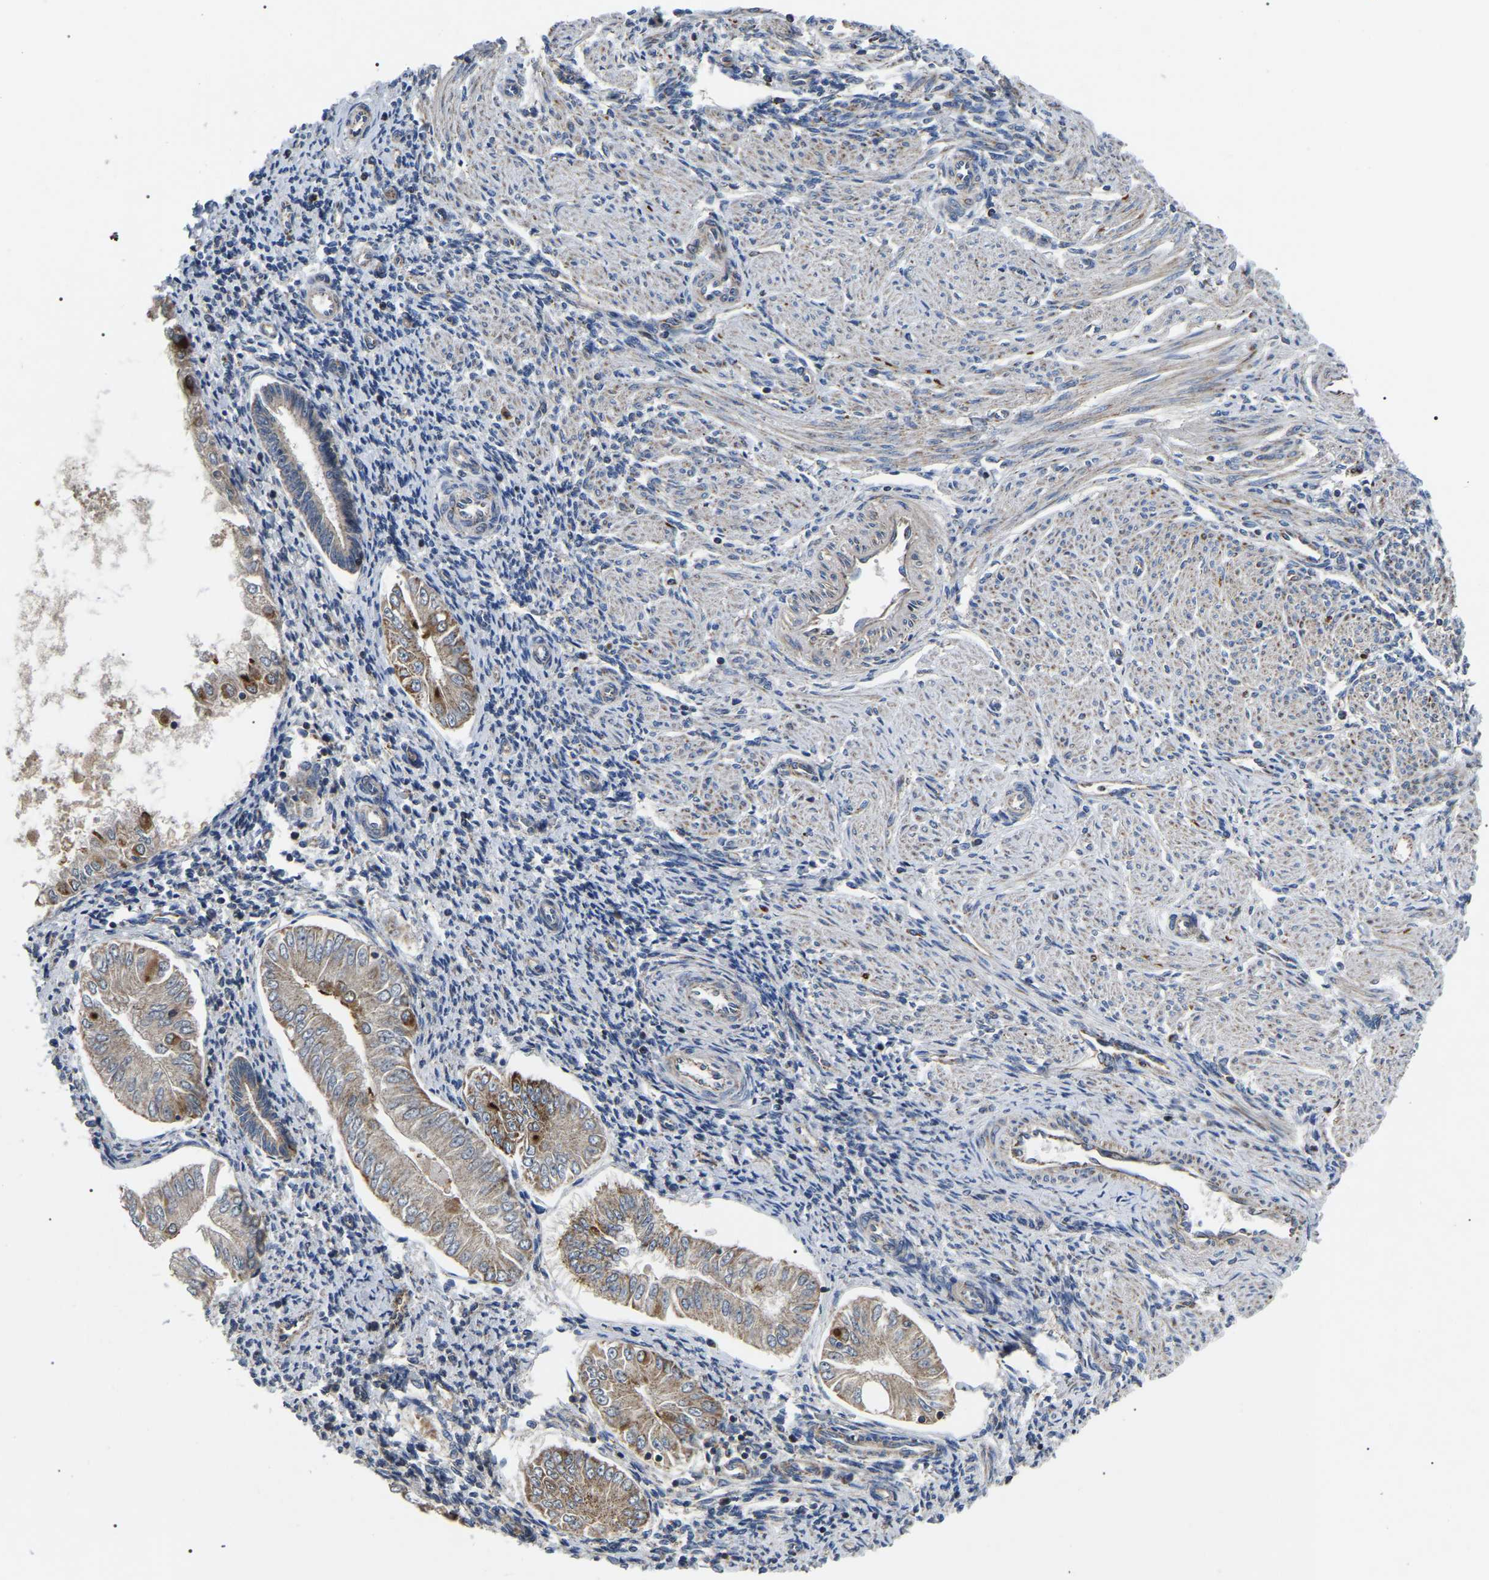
{"staining": {"intensity": "moderate", "quantity": "25%-75%", "location": "cytoplasmic/membranous"}, "tissue": "endometrial cancer", "cell_type": "Tumor cells", "image_type": "cancer", "snomed": [{"axis": "morphology", "description": "Adenocarcinoma, NOS"}, {"axis": "topography", "description": "Endometrium"}], "caption": "Brown immunohistochemical staining in endometrial cancer displays moderate cytoplasmic/membranous staining in about 25%-75% of tumor cells. (Brightfield microscopy of DAB IHC at high magnification).", "gene": "PPM1E", "patient": {"sex": "female", "age": 53}}